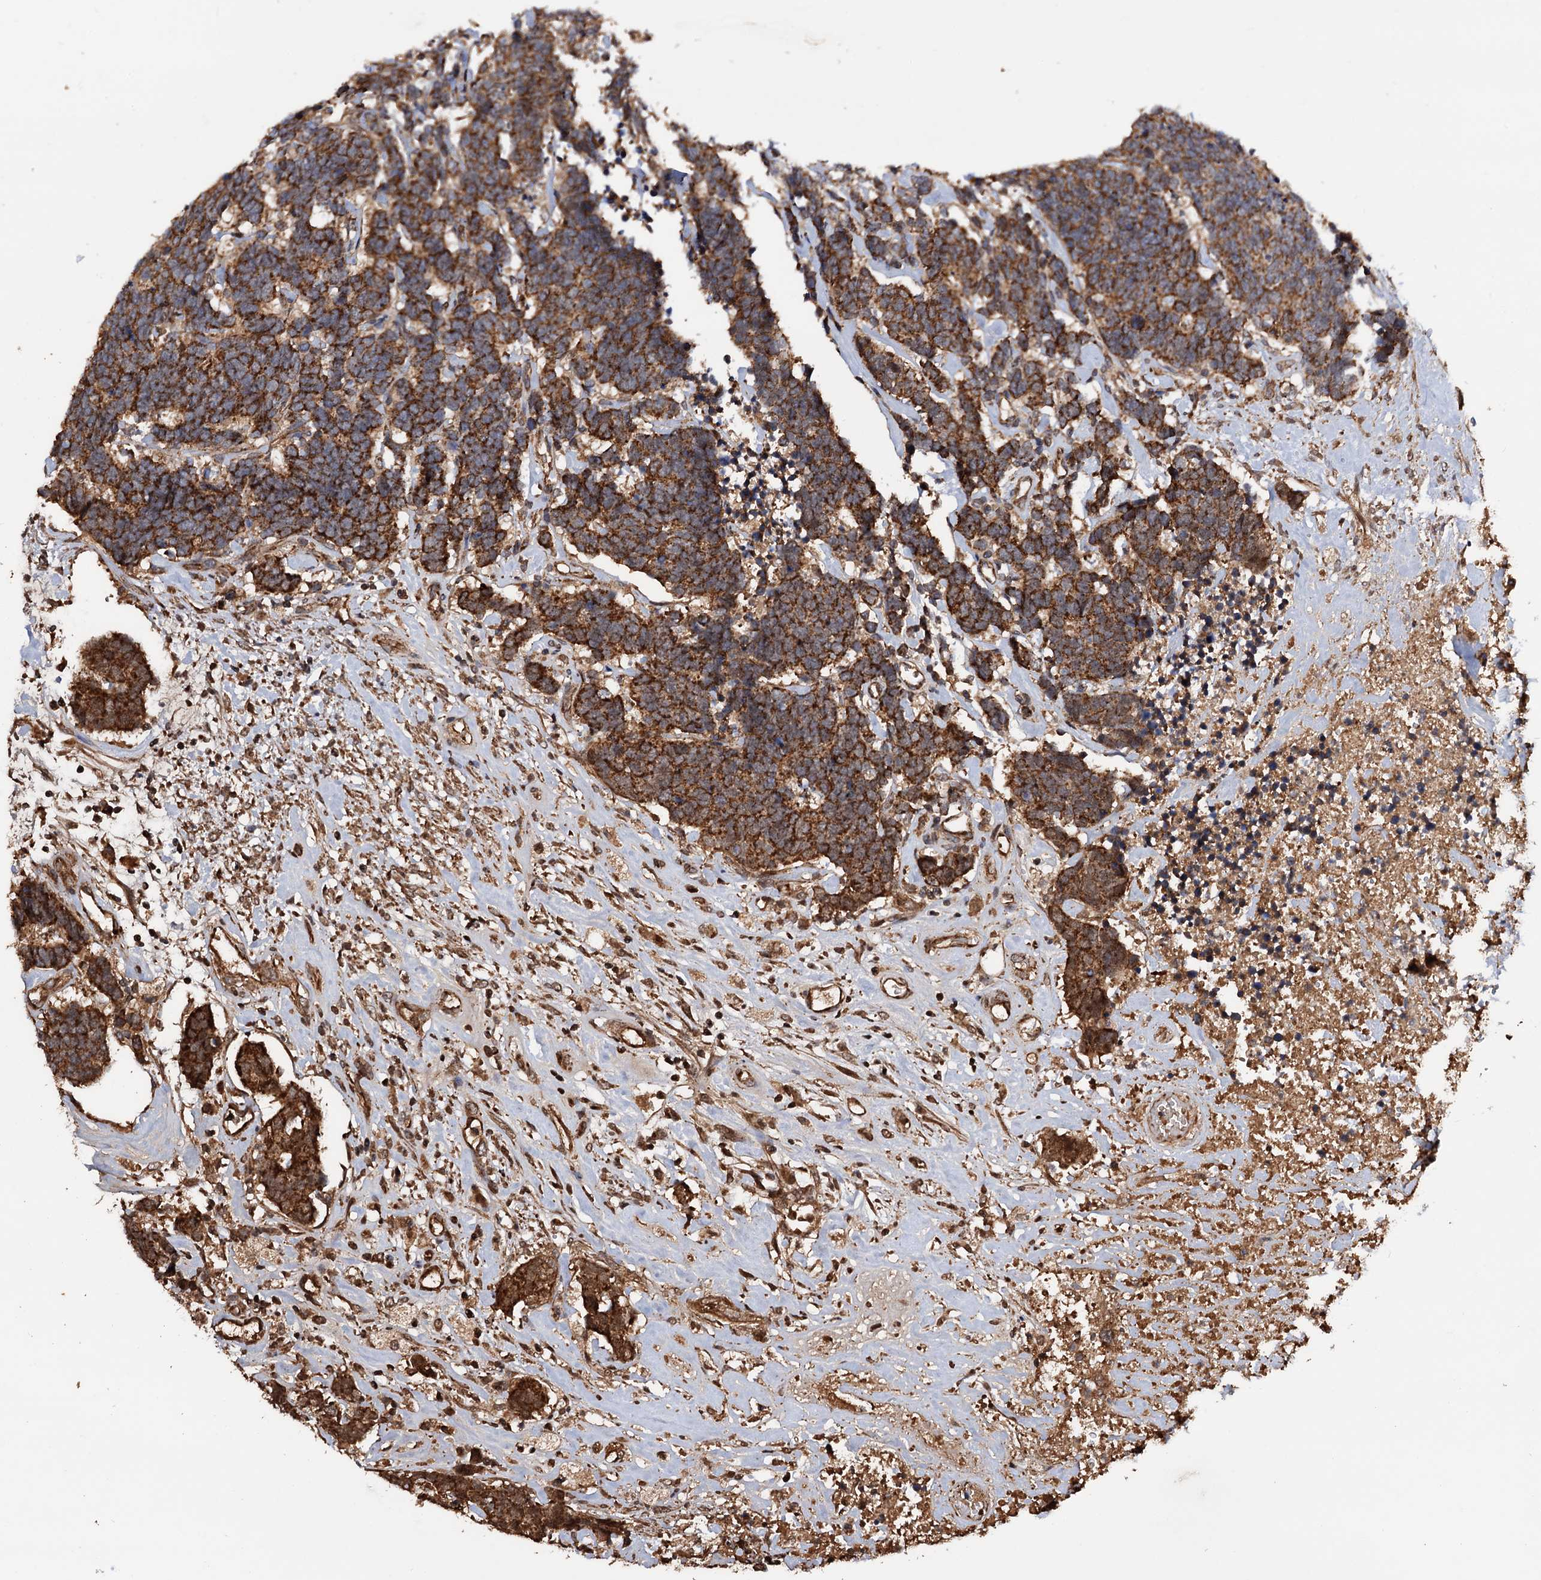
{"staining": {"intensity": "strong", "quantity": ">75%", "location": "cytoplasmic/membranous"}, "tissue": "carcinoid", "cell_type": "Tumor cells", "image_type": "cancer", "snomed": [{"axis": "morphology", "description": "Carcinoma, NOS"}, {"axis": "morphology", "description": "Carcinoid, malignant, NOS"}, {"axis": "topography", "description": "Urinary bladder"}], "caption": "Malignant carcinoid was stained to show a protein in brown. There is high levels of strong cytoplasmic/membranous expression in approximately >75% of tumor cells.", "gene": "MRPL42", "patient": {"sex": "male", "age": 57}}